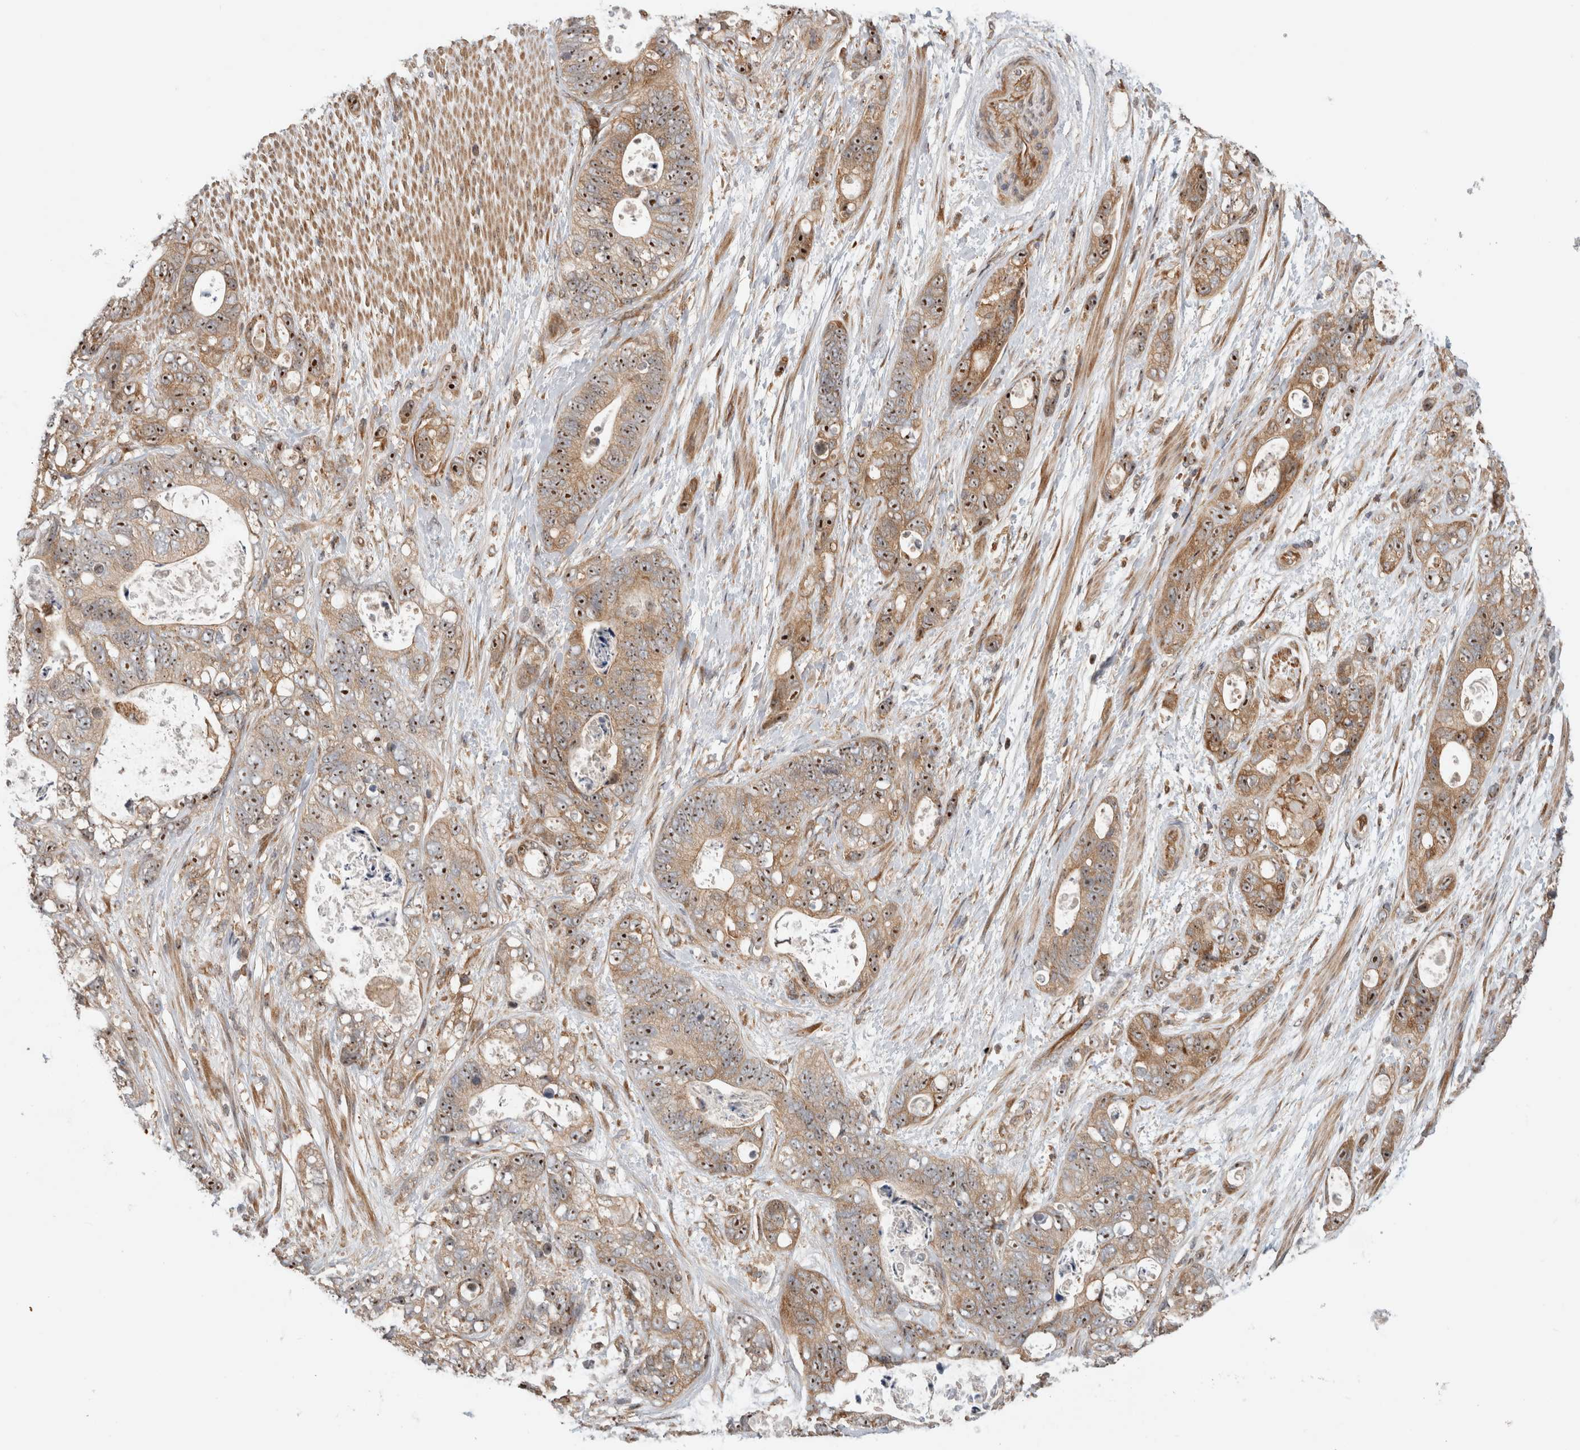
{"staining": {"intensity": "moderate", "quantity": ">75%", "location": "cytoplasmic/membranous,nuclear"}, "tissue": "stomach cancer", "cell_type": "Tumor cells", "image_type": "cancer", "snomed": [{"axis": "morphology", "description": "Normal tissue, NOS"}, {"axis": "morphology", "description": "Adenocarcinoma, NOS"}, {"axis": "topography", "description": "Stomach"}], "caption": "An image of human stomach cancer (adenocarcinoma) stained for a protein reveals moderate cytoplasmic/membranous and nuclear brown staining in tumor cells.", "gene": "WASF2", "patient": {"sex": "female", "age": 89}}